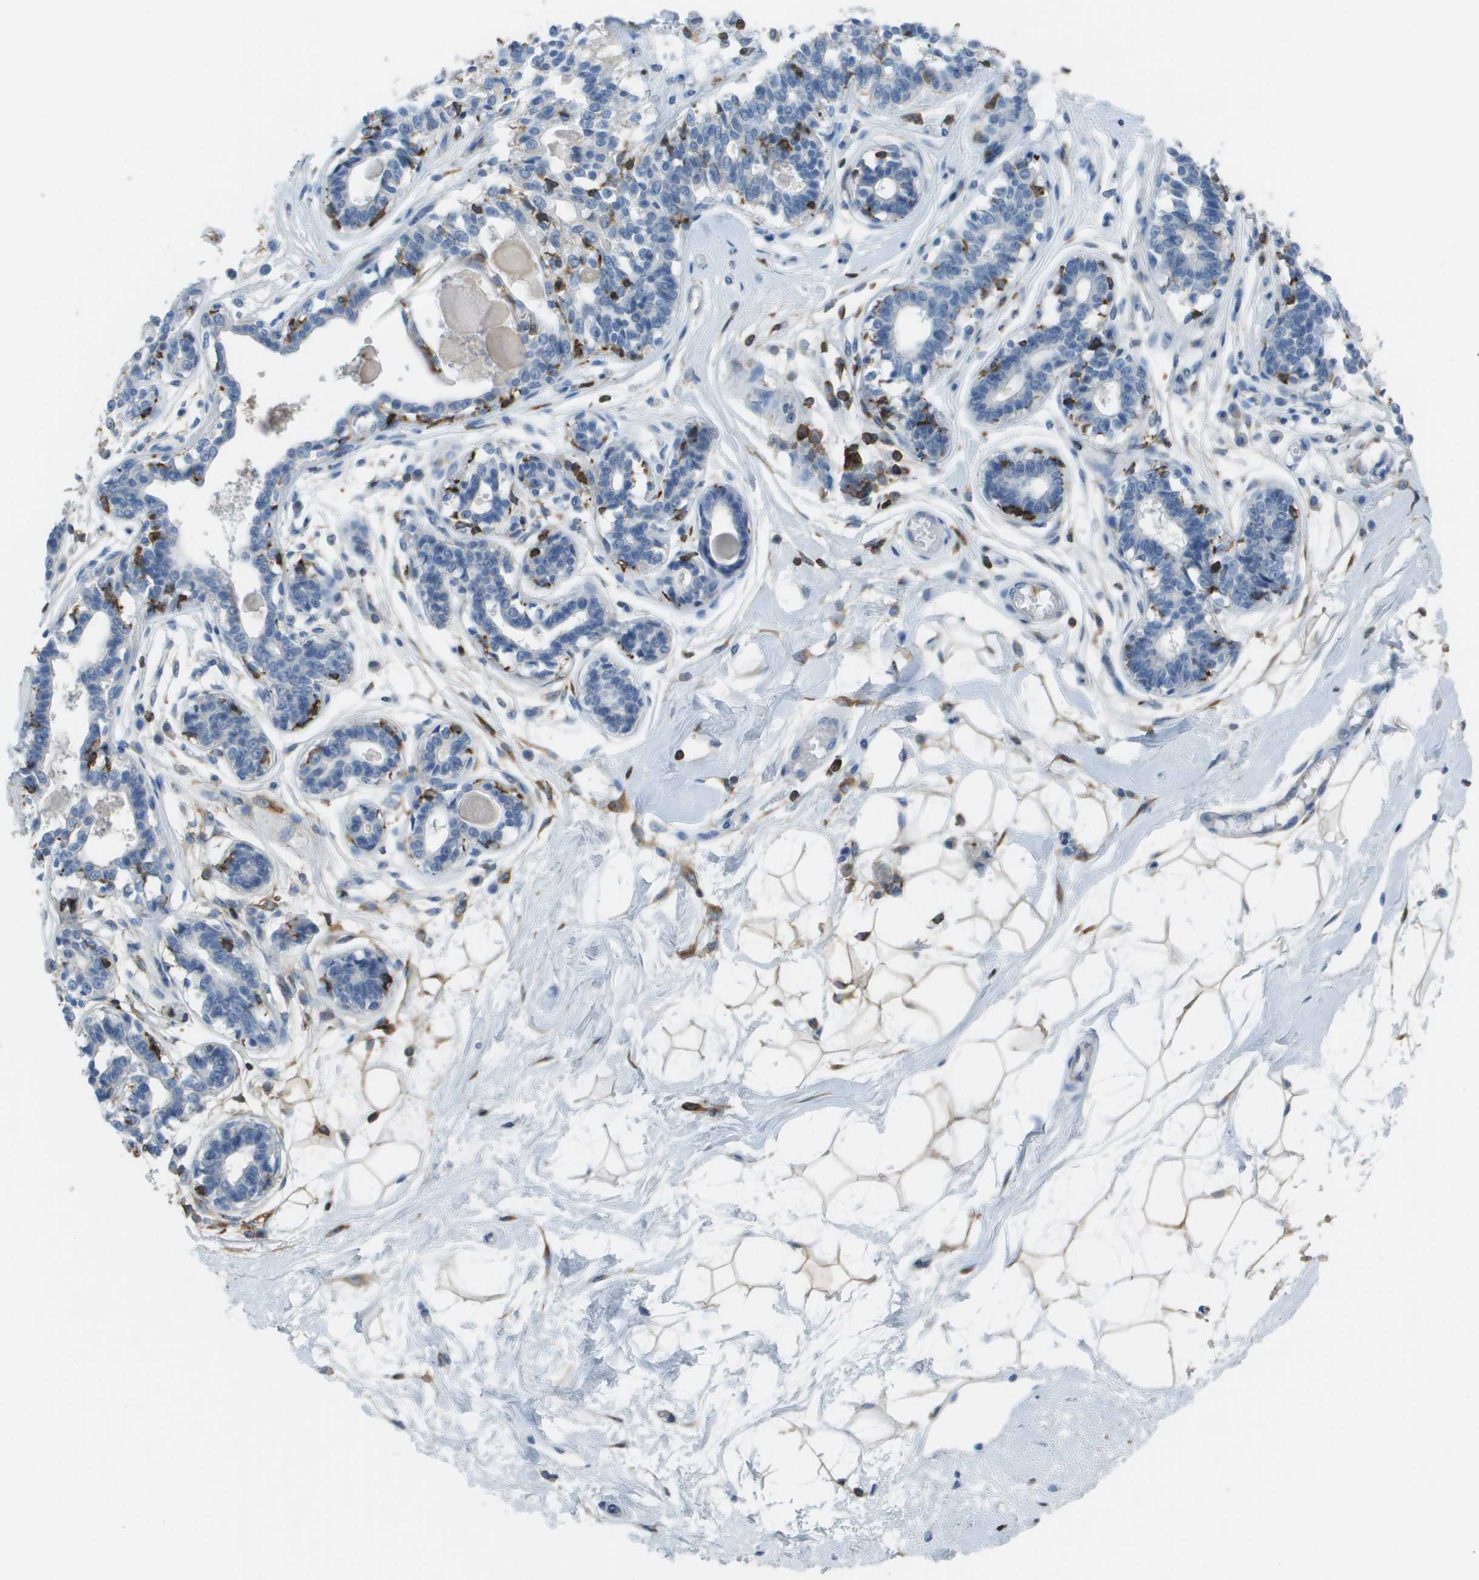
{"staining": {"intensity": "weak", "quantity": ">75%", "location": "cytoplasmic/membranous"}, "tissue": "breast", "cell_type": "Adipocytes", "image_type": "normal", "snomed": [{"axis": "morphology", "description": "Normal tissue, NOS"}, {"axis": "topography", "description": "Breast"}], "caption": "This histopathology image exhibits normal breast stained with IHC to label a protein in brown. The cytoplasmic/membranous of adipocytes show weak positivity for the protein. Nuclei are counter-stained blue.", "gene": "APBB1IP", "patient": {"sex": "female", "age": 45}}